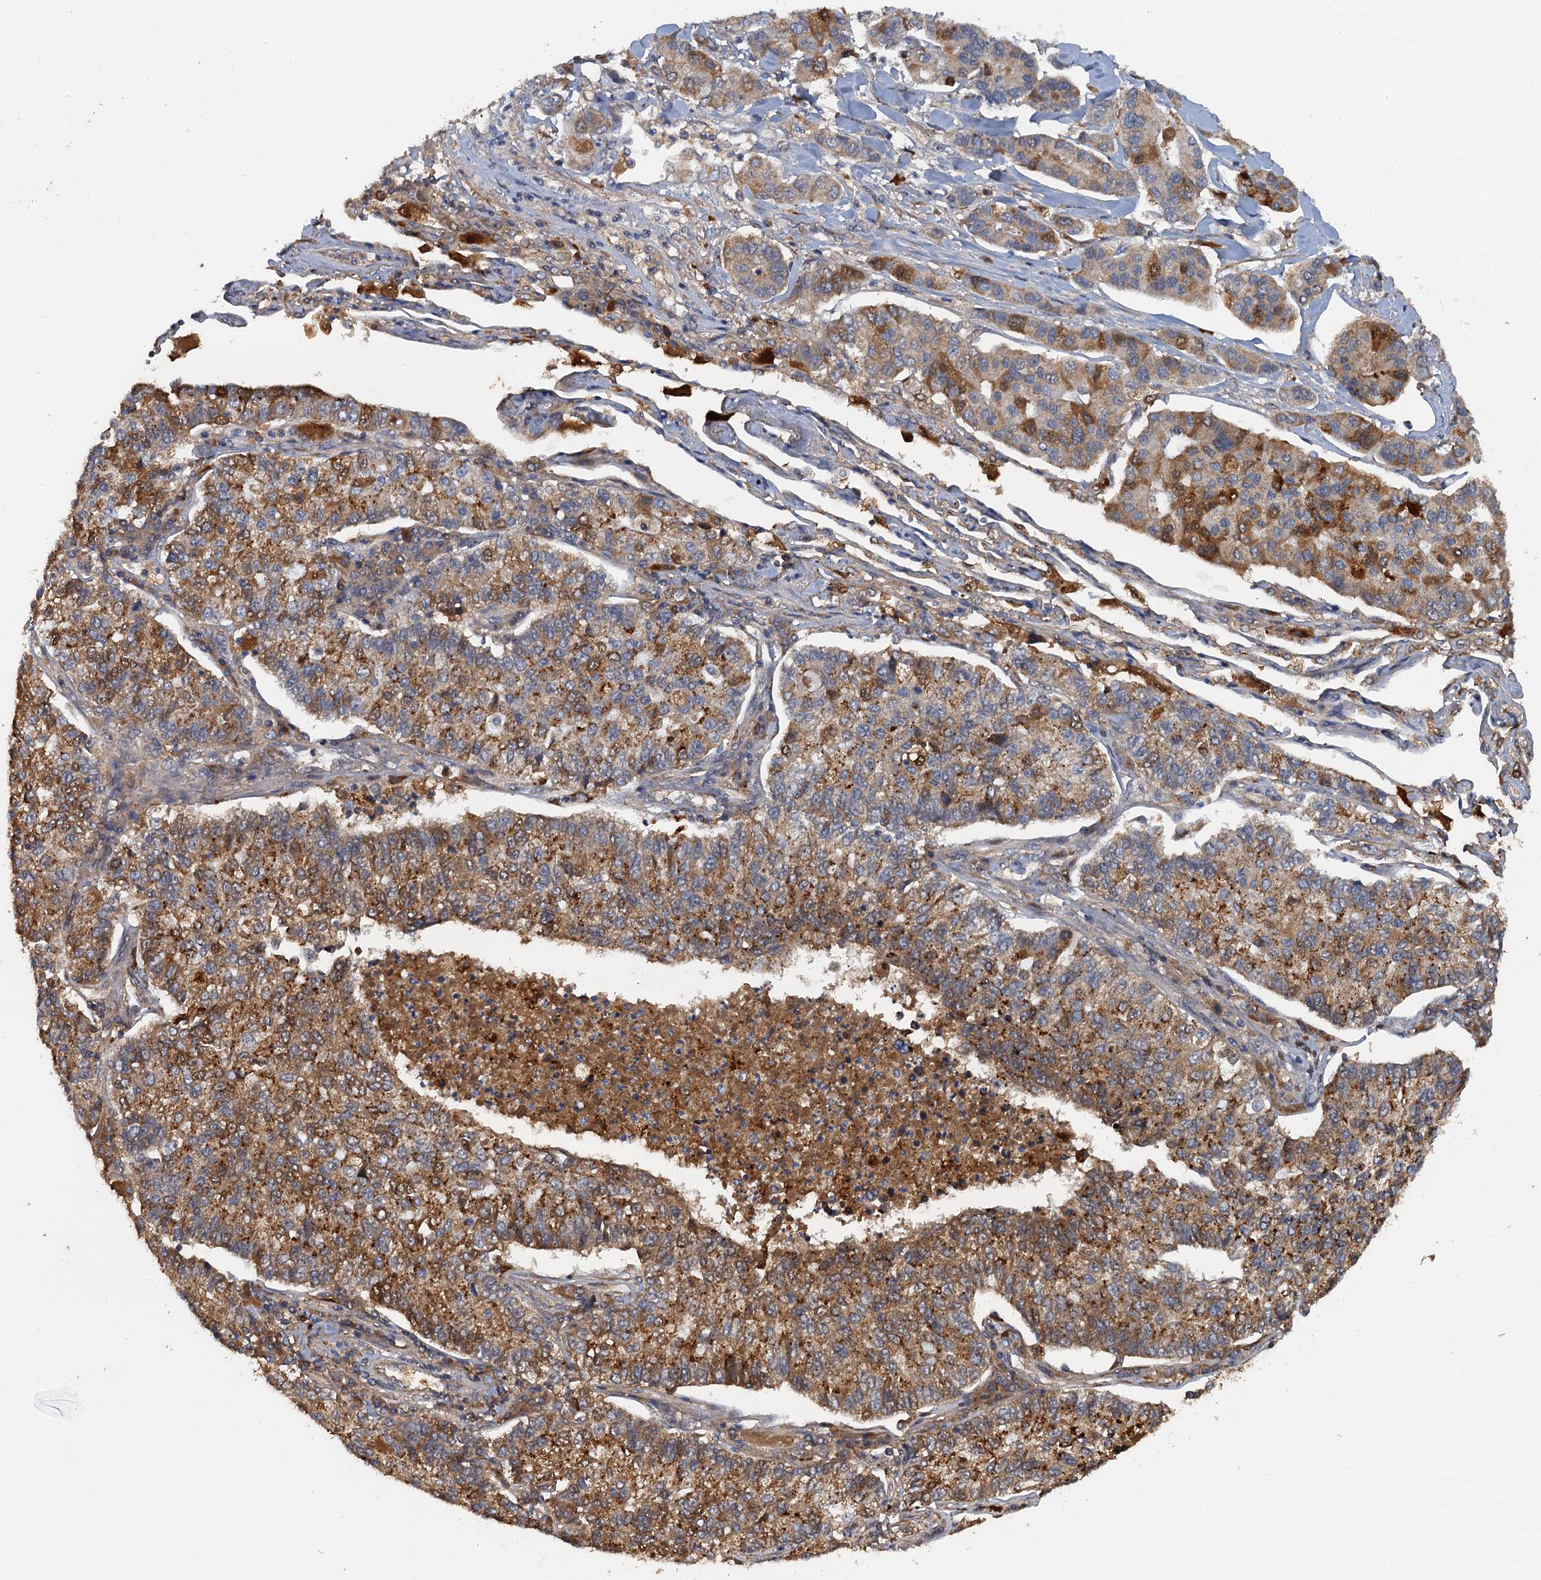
{"staining": {"intensity": "moderate", "quantity": ">75%", "location": "cytoplasmic/membranous"}, "tissue": "lung cancer", "cell_type": "Tumor cells", "image_type": "cancer", "snomed": [{"axis": "morphology", "description": "Adenocarcinoma, NOS"}, {"axis": "topography", "description": "Lung"}], "caption": "Lung adenocarcinoma tissue reveals moderate cytoplasmic/membranous staining in approximately >75% of tumor cells", "gene": "HAPLN3", "patient": {"sex": "male", "age": 49}}